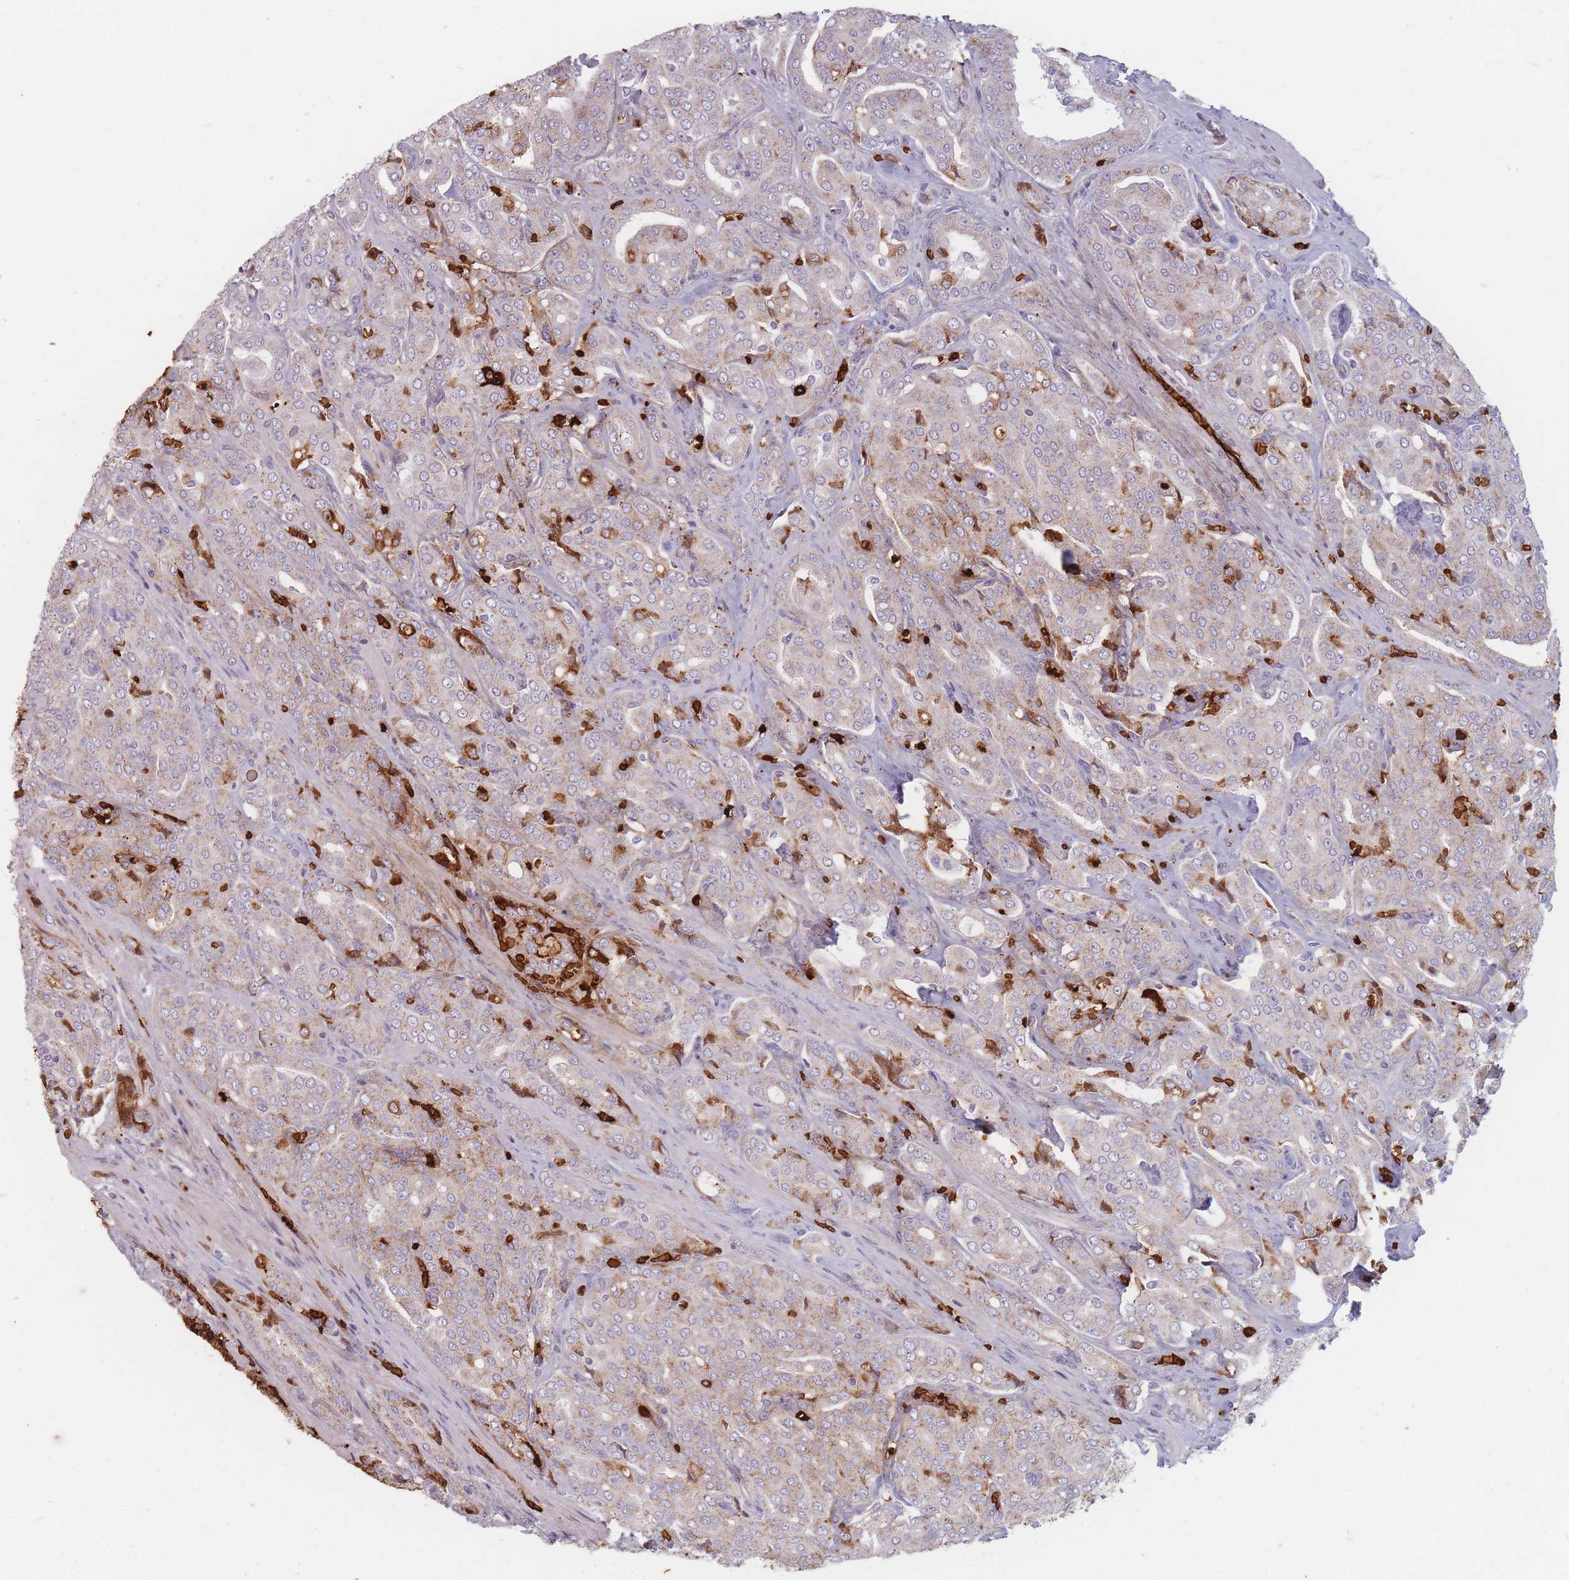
{"staining": {"intensity": "weak", "quantity": "<25%", "location": "cytoplasmic/membranous"}, "tissue": "prostate cancer", "cell_type": "Tumor cells", "image_type": "cancer", "snomed": [{"axis": "morphology", "description": "Adenocarcinoma, High grade"}, {"axis": "topography", "description": "Prostate"}], "caption": "A photomicrograph of prostate cancer stained for a protein shows no brown staining in tumor cells.", "gene": "SLC2A6", "patient": {"sex": "male", "age": 68}}